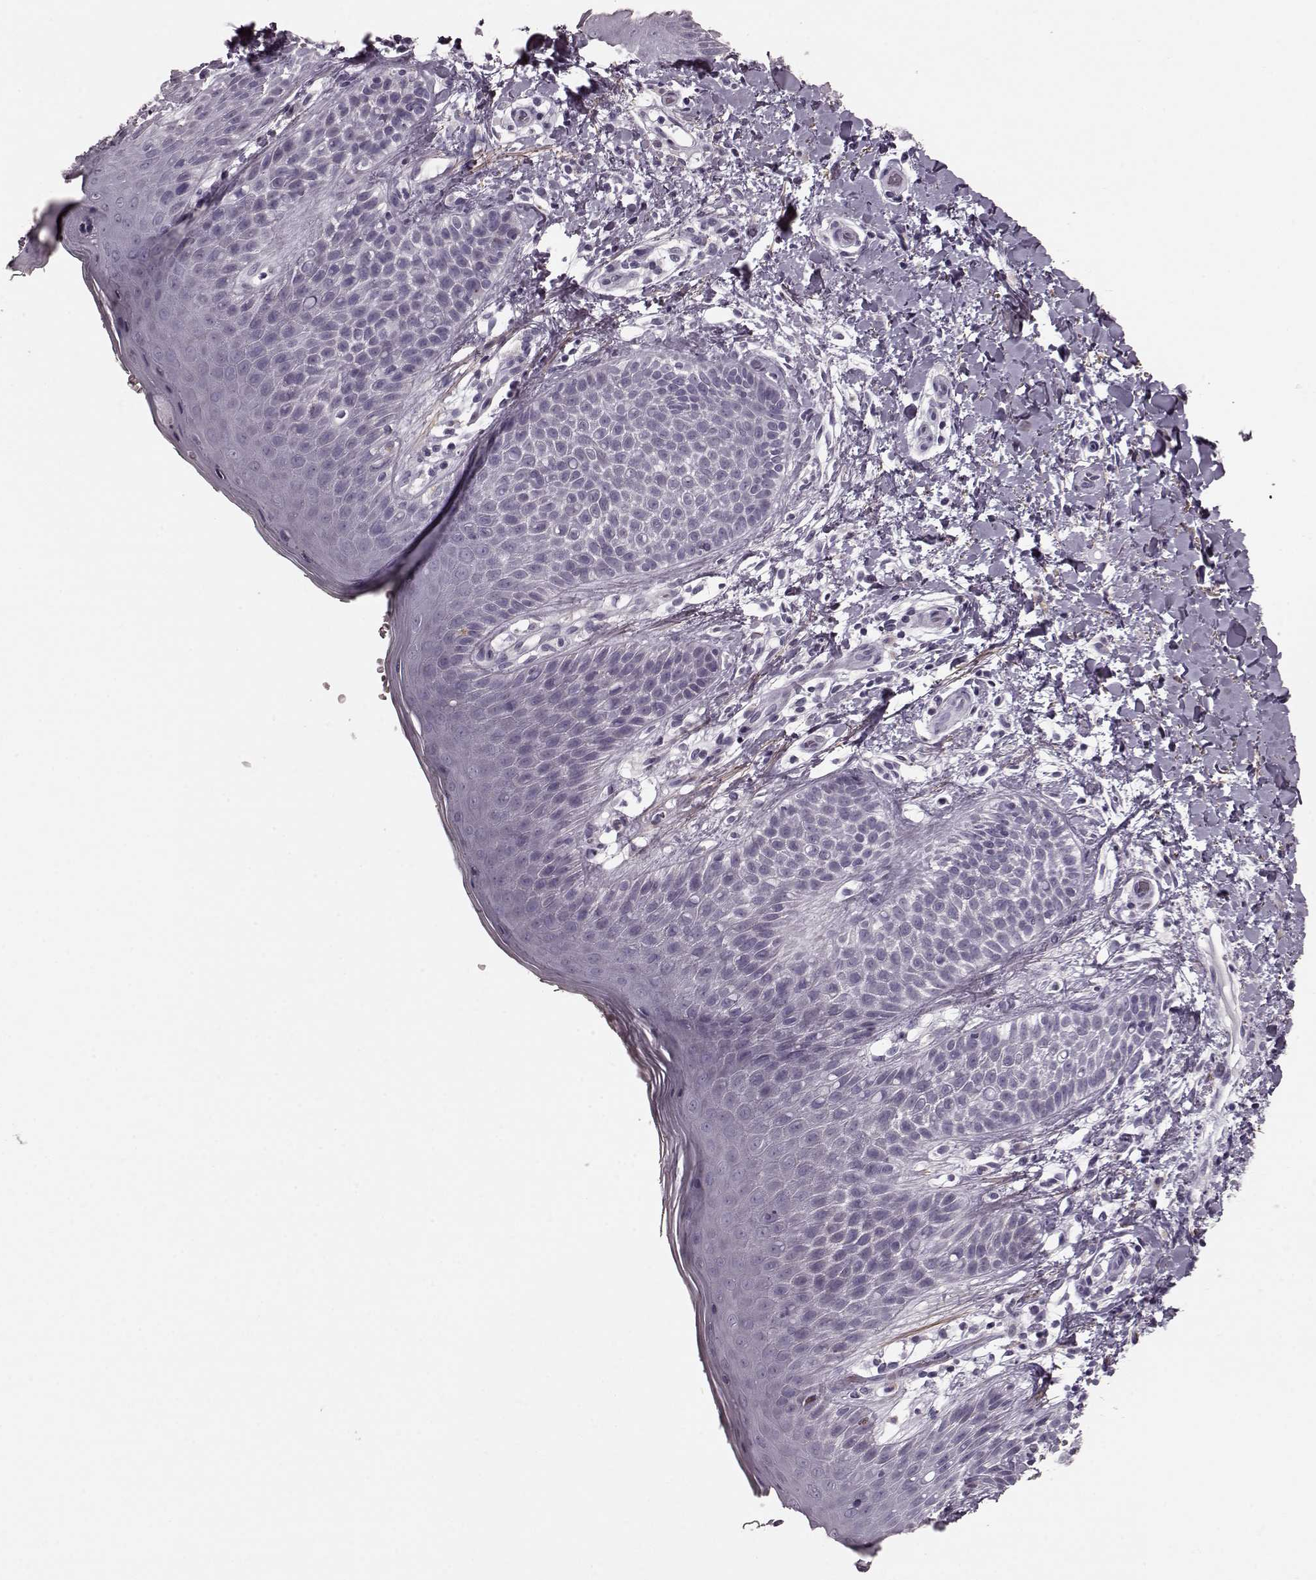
{"staining": {"intensity": "negative", "quantity": "none", "location": "none"}, "tissue": "skin", "cell_type": "Epidermal cells", "image_type": "normal", "snomed": [{"axis": "morphology", "description": "Normal tissue, NOS"}, {"axis": "topography", "description": "Anal"}], "caption": "Epidermal cells are negative for brown protein staining in benign skin. (Immunohistochemistry, brightfield microscopy, high magnification).", "gene": "CST7", "patient": {"sex": "male", "age": 36}}